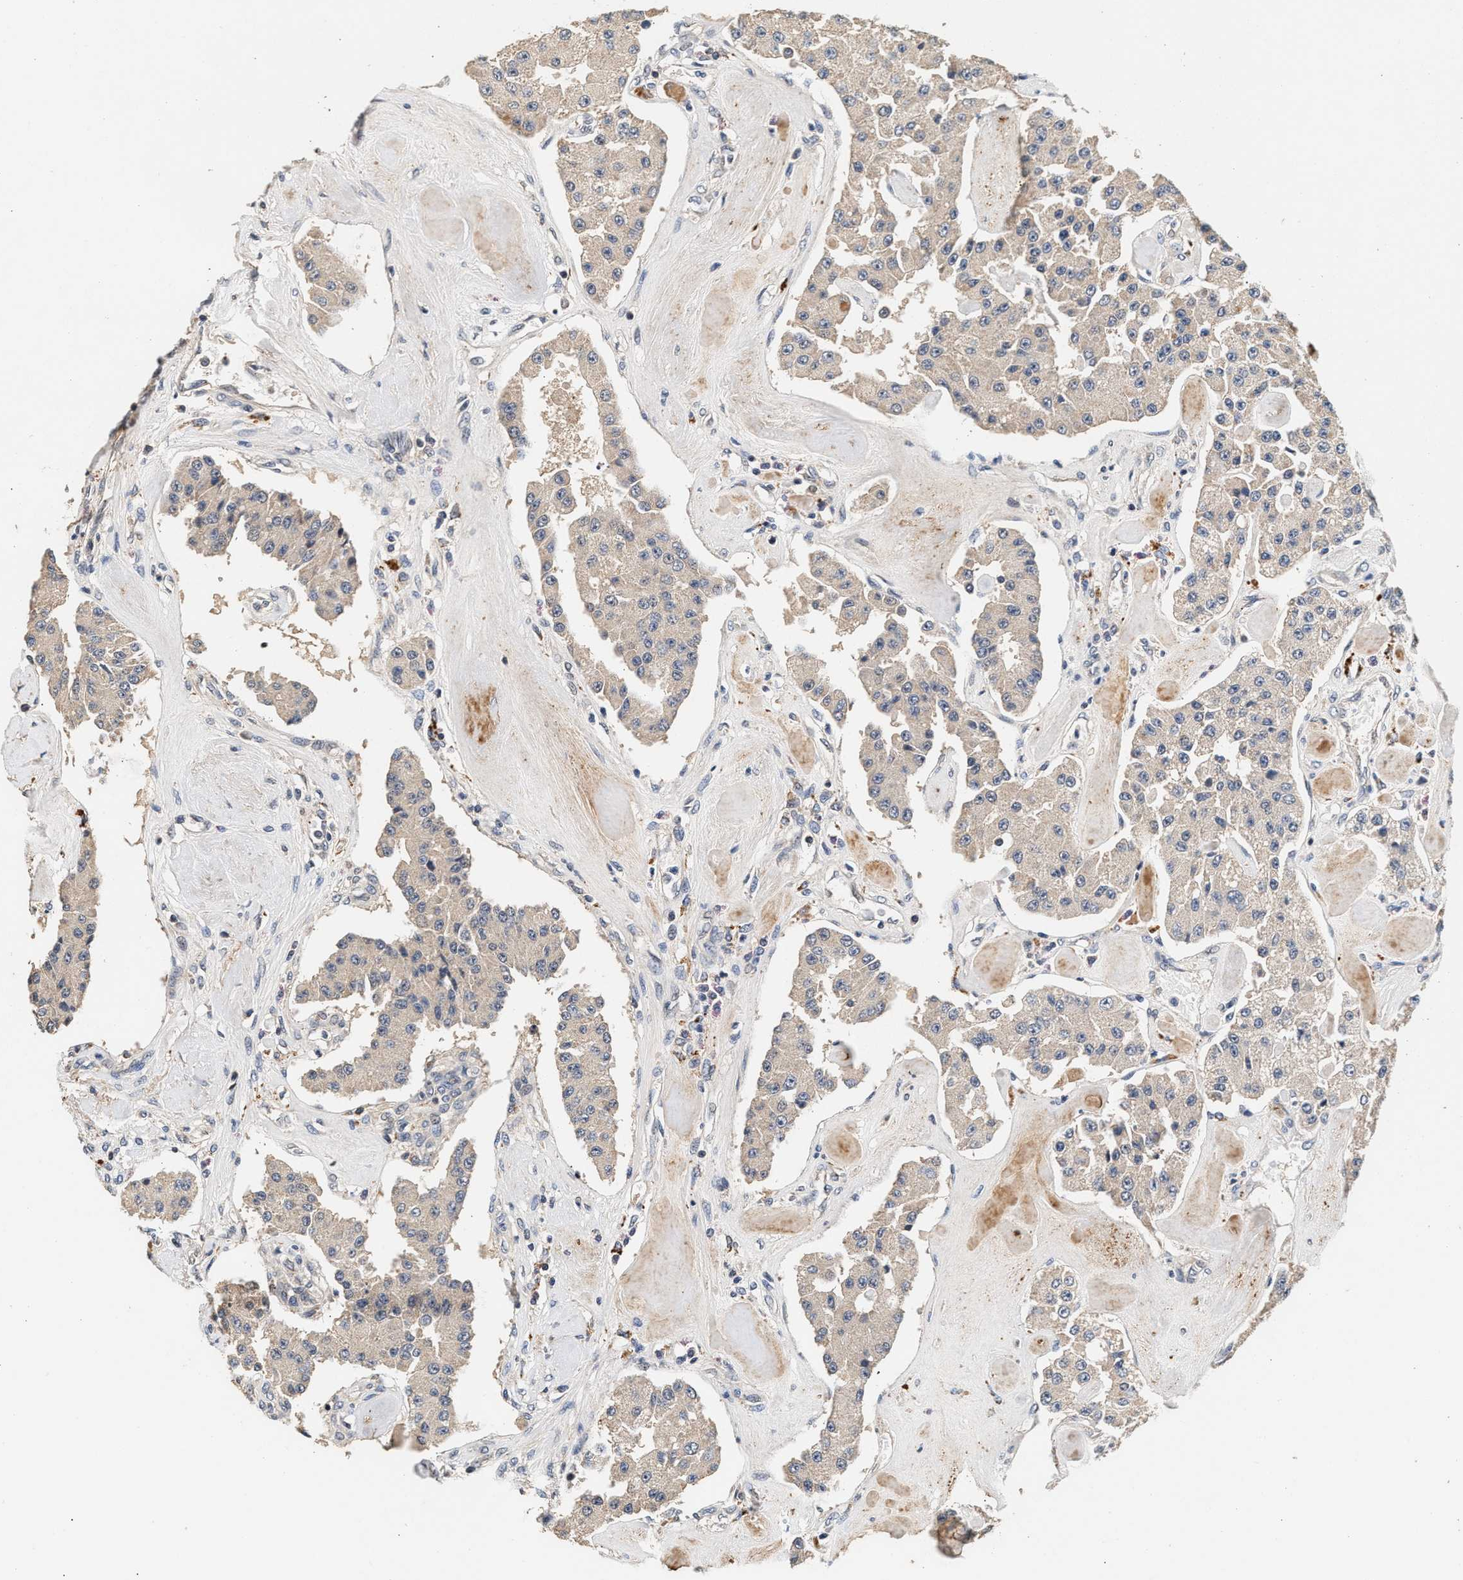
{"staining": {"intensity": "negative", "quantity": "none", "location": "none"}, "tissue": "carcinoid", "cell_type": "Tumor cells", "image_type": "cancer", "snomed": [{"axis": "morphology", "description": "Carcinoid, malignant, NOS"}, {"axis": "topography", "description": "Pancreas"}], "caption": "High magnification brightfield microscopy of carcinoid stained with DAB (brown) and counterstained with hematoxylin (blue): tumor cells show no significant expression.", "gene": "PTGR3", "patient": {"sex": "male", "age": 41}}